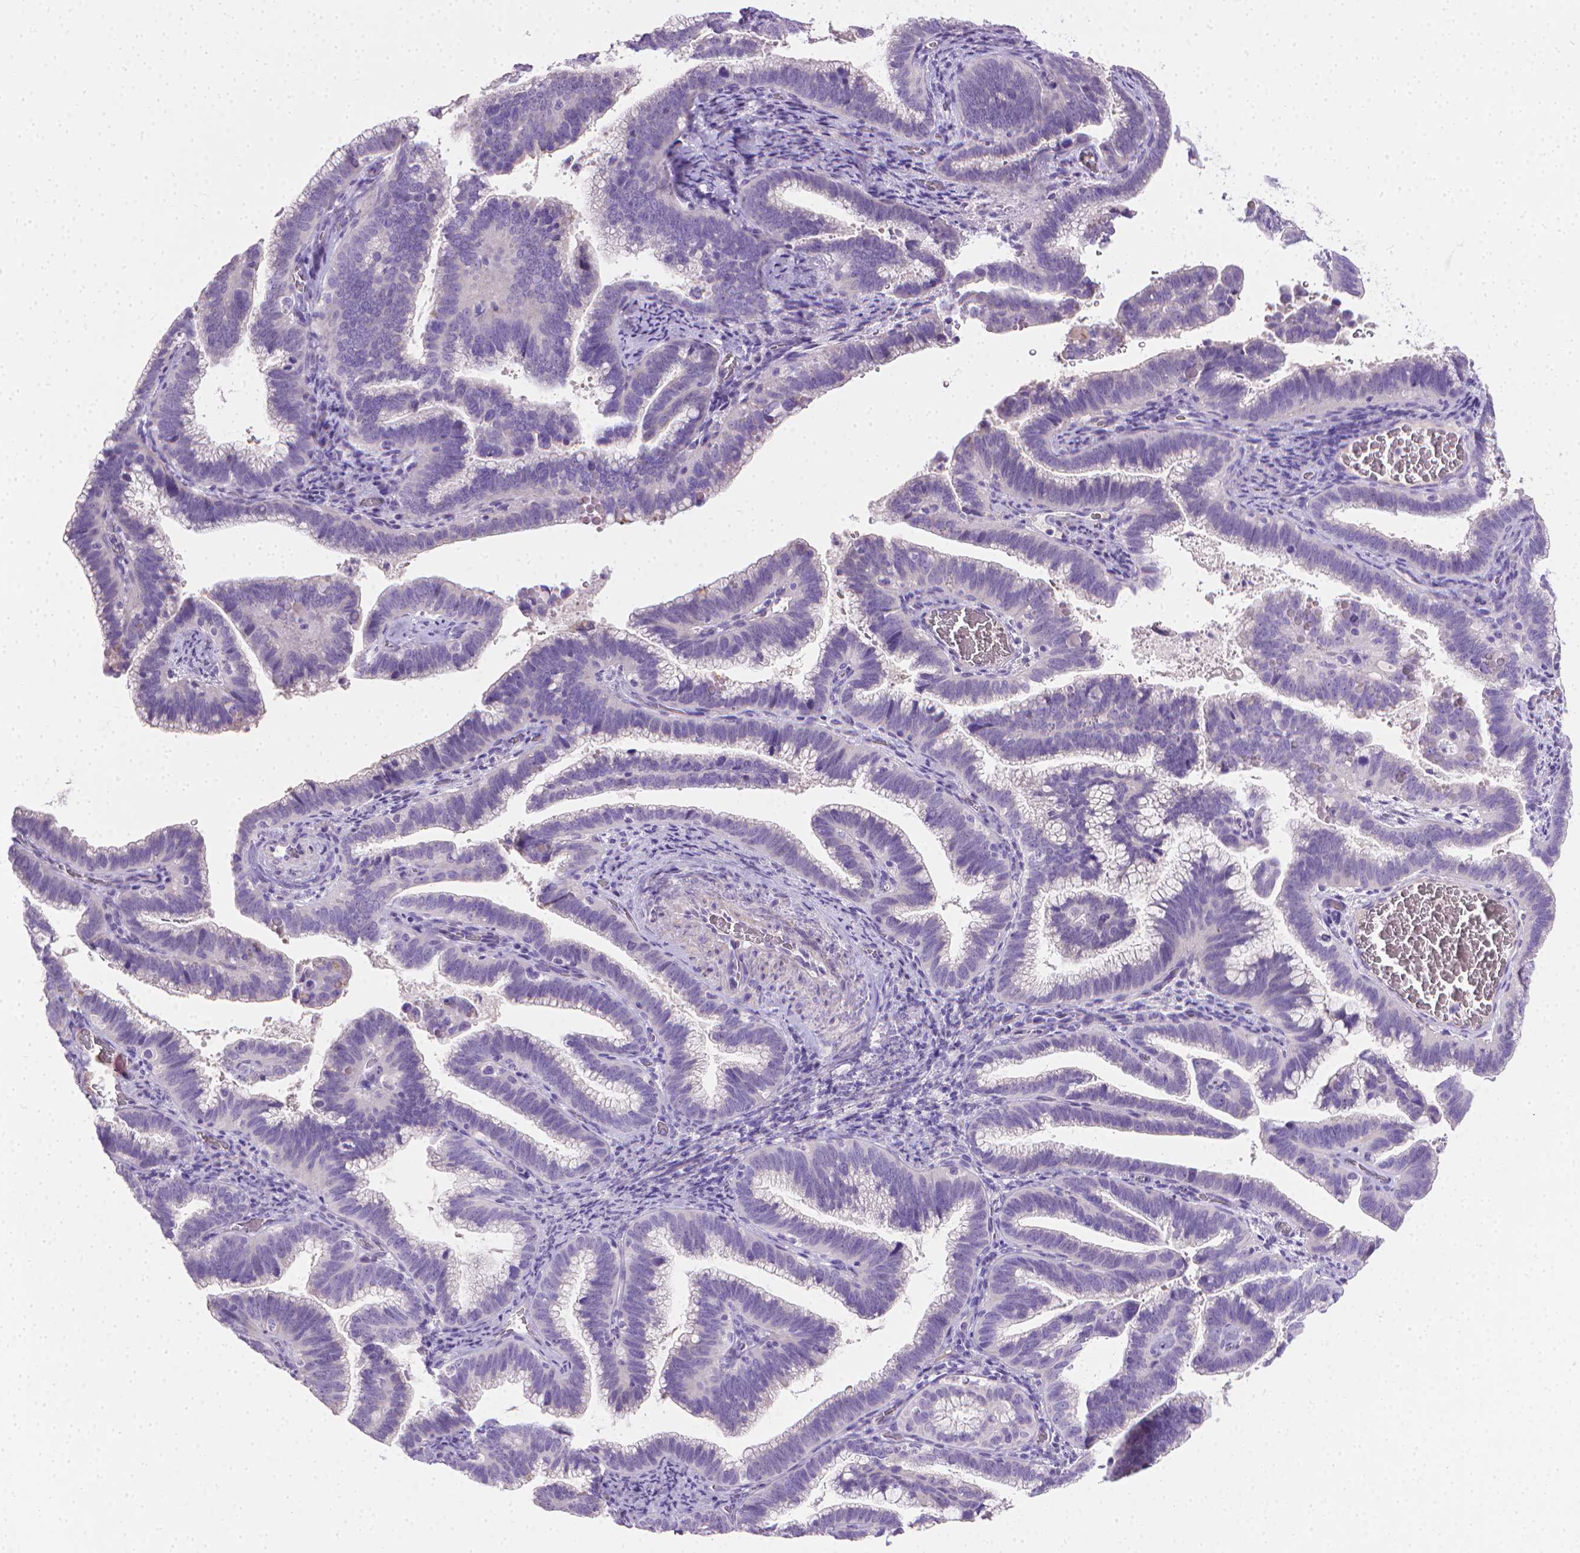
{"staining": {"intensity": "negative", "quantity": "none", "location": "none"}, "tissue": "cervical cancer", "cell_type": "Tumor cells", "image_type": "cancer", "snomed": [{"axis": "morphology", "description": "Adenocarcinoma, NOS"}, {"axis": "topography", "description": "Cervix"}], "caption": "IHC image of neoplastic tissue: adenocarcinoma (cervical) stained with DAB (3,3'-diaminobenzidine) demonstrates no significant protein expression in tumor cells.", "gene": "PNMA2", "patient": {"sex": "female", "age": 61}}